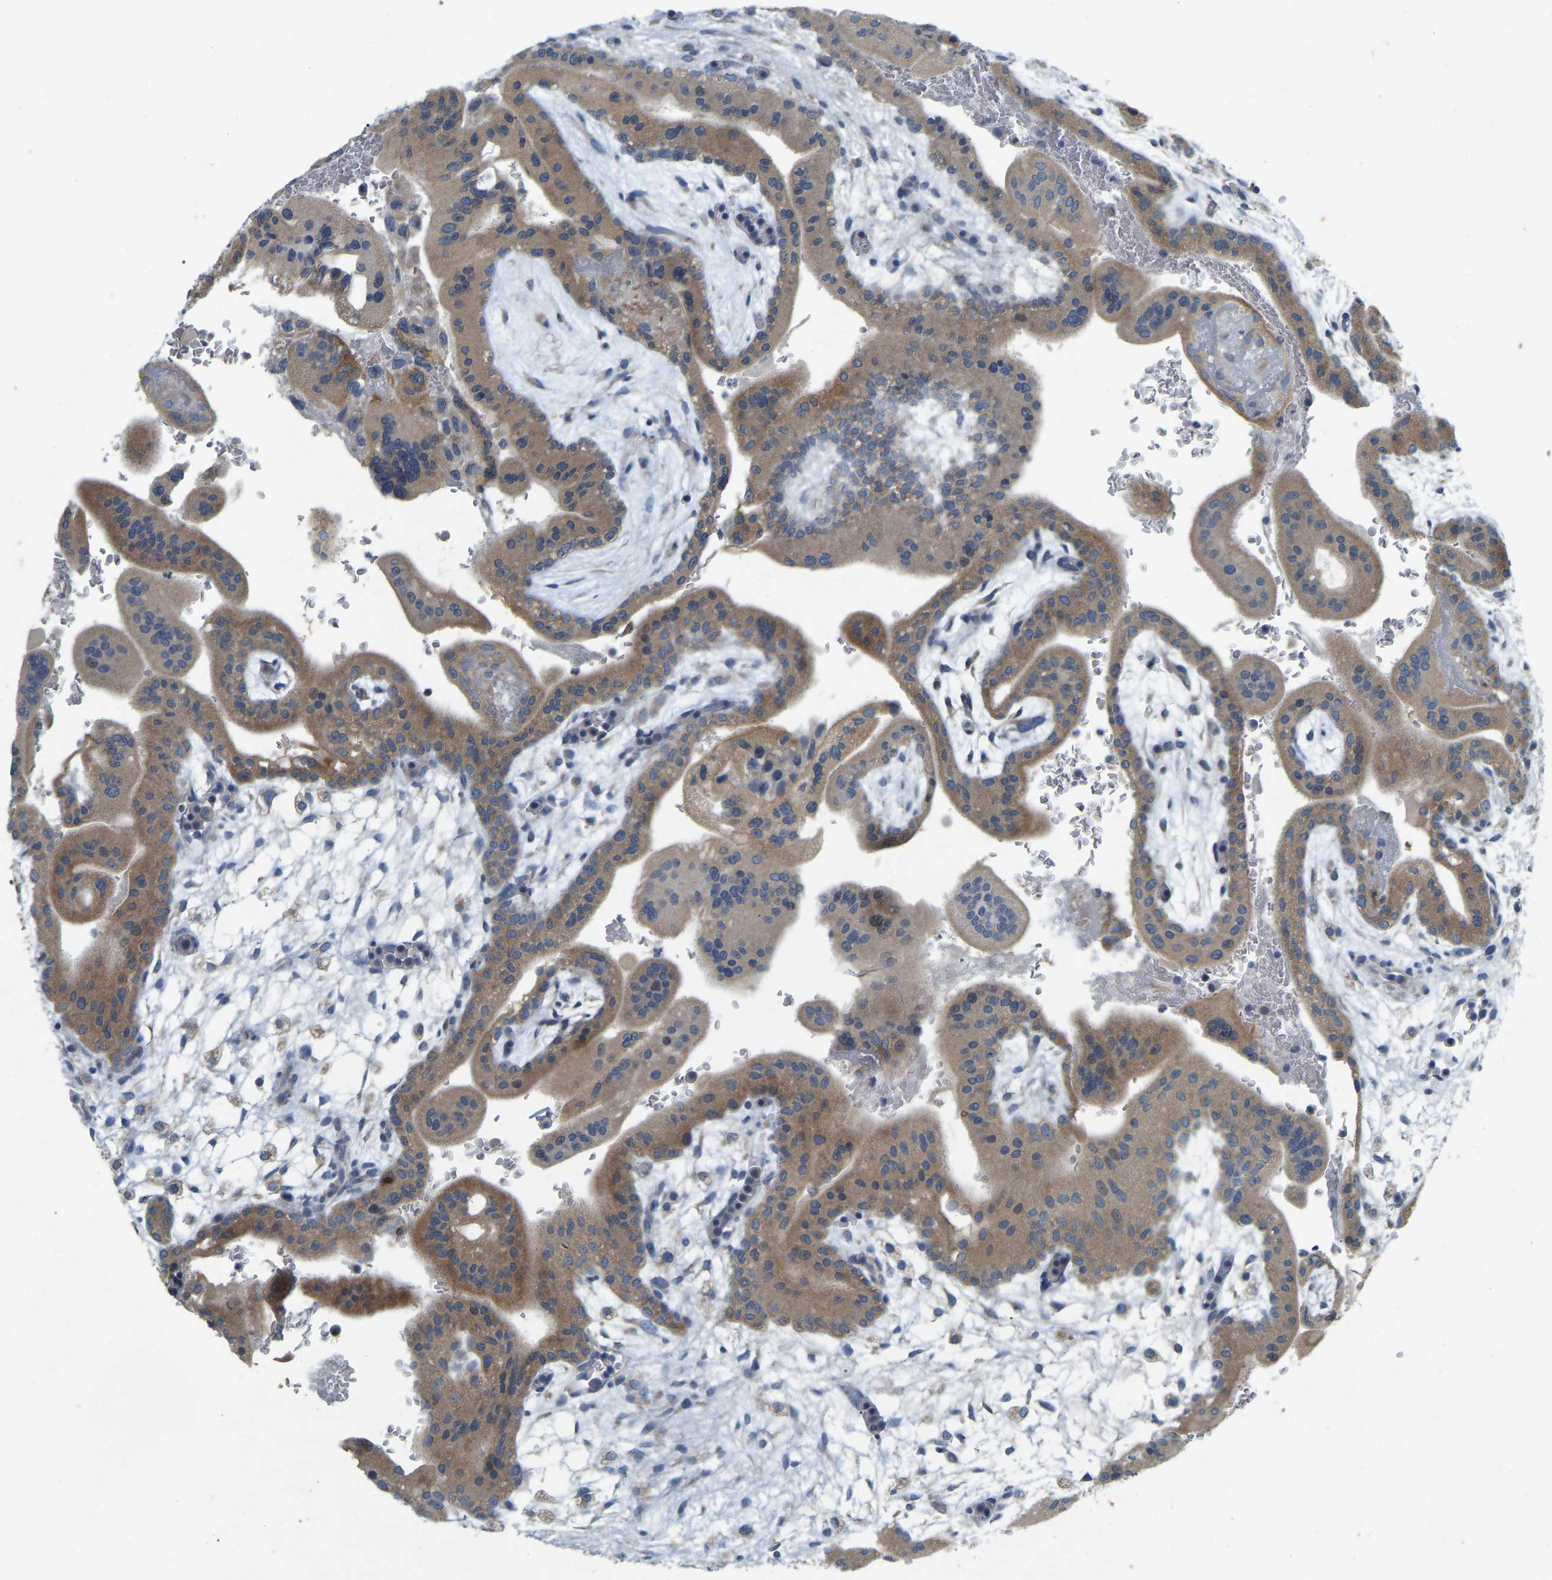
{"staining": {"intensity": "moderate", "quantity": ">75%", "location": "cytoplasmic/membranous"}, "tissue": "placenta", "cell_type": "Decidual cells", "image_type": "normal", "snomed": [{"axis": "morphology", "description": "Normal tissue, NOS"}, {"axis": "topography", "description": "Placenta"}], "caption": "Immunohistochemical staining of unremarkable placenta exhibits >75% levels of moderate cytoplasmic/membranous protein staining in approximately >75% of decidual cells. (DAB (3,3'-diaminobenzidine) IHC, brown staining for protein, blue staining for nuclei).", "gene": "ENSG00000283765", "patient": {"sex": "female", "age": 35}}